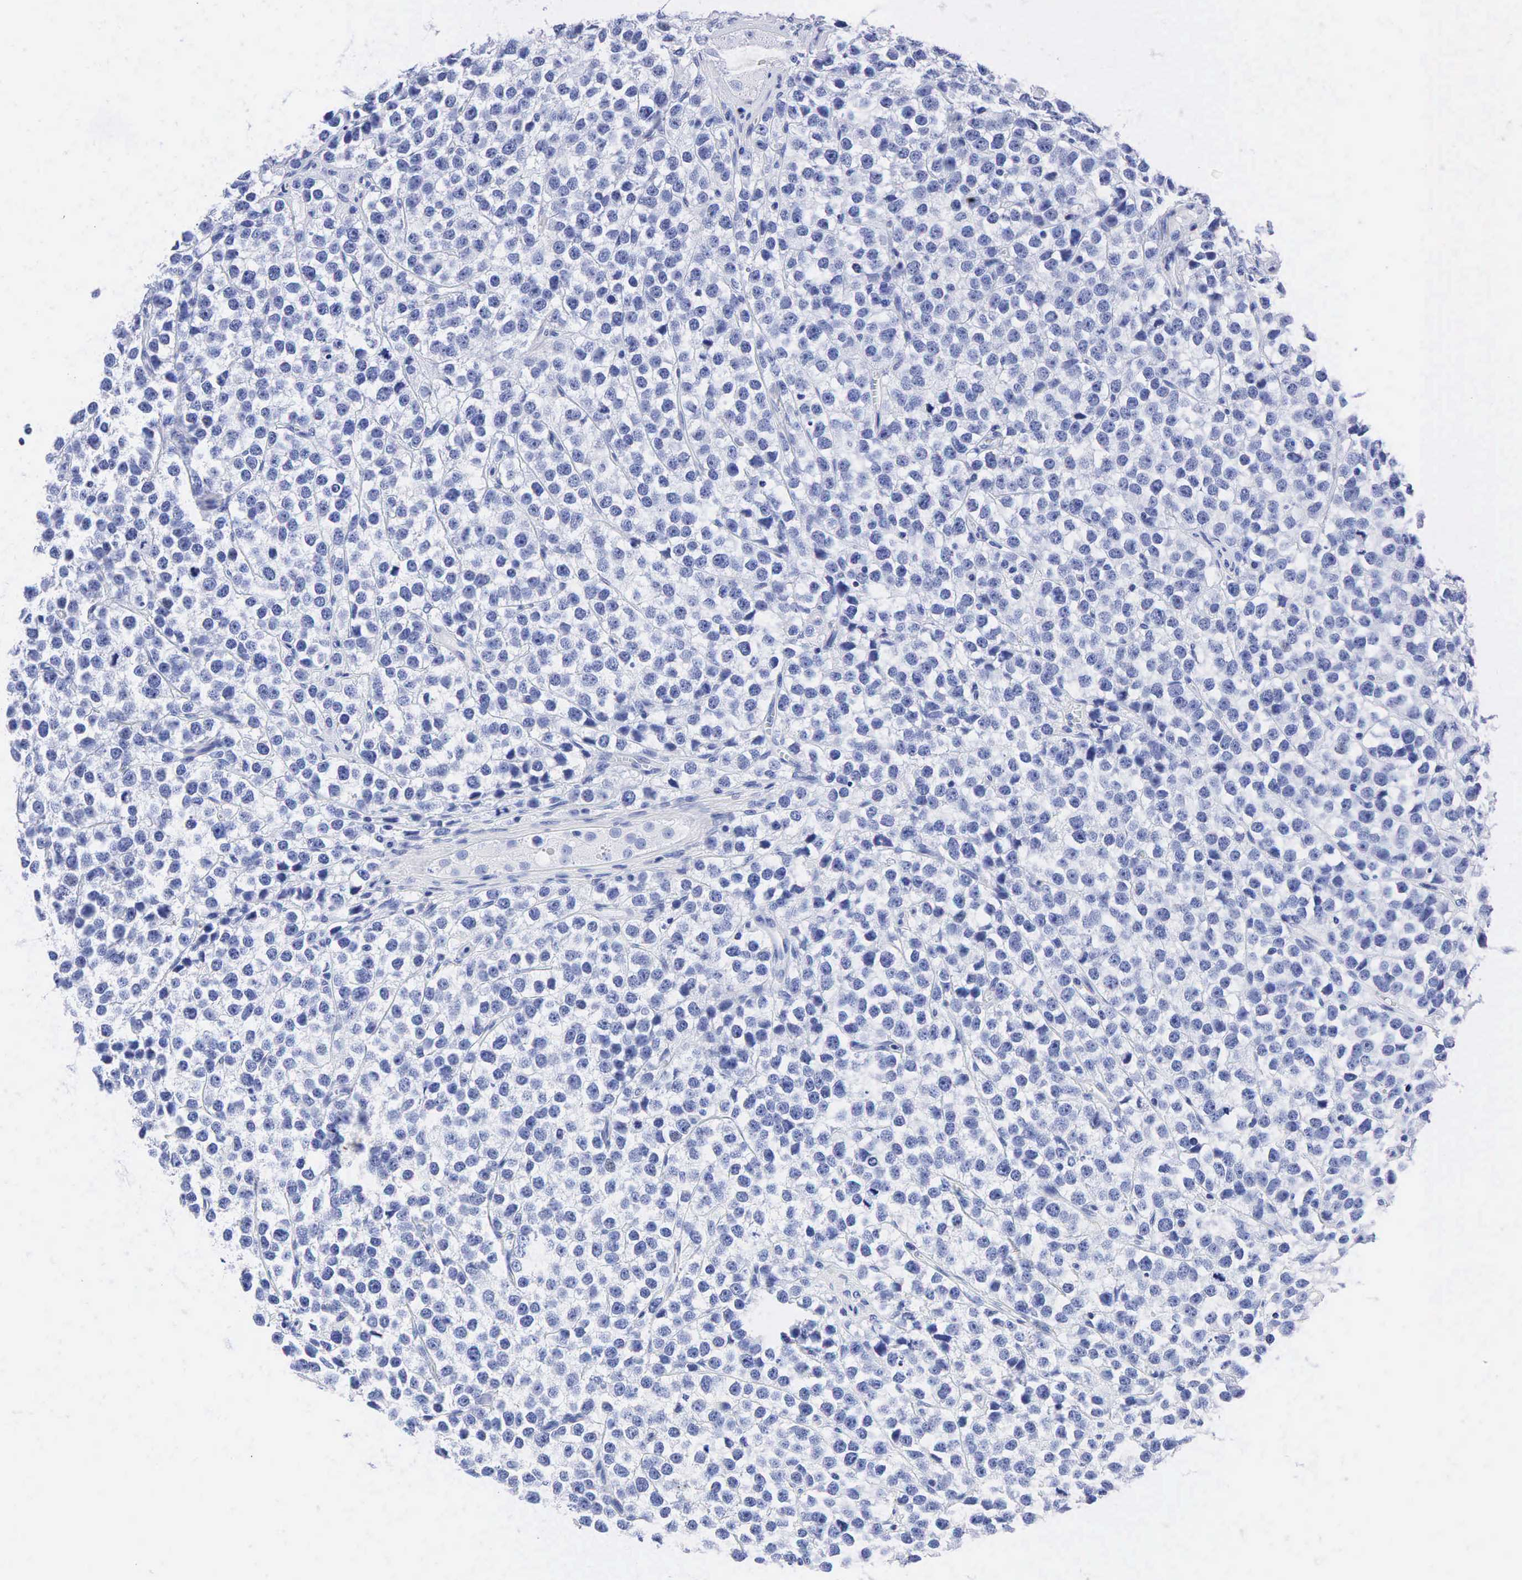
{"staining": {"intensity": "negative", "quantity": "none", "location": "none"}, "tissue": "testis cancer", "cell_type": "Tumor cells", "image_type": "cancer", "snomed": [{"axis": "morphology", "description": "Seminoma, NOS"}, {"axis": "topography", "description": "Testis"}], "caption": "High magnification brightfield microscopy of testis seminoma stained with DAB (brown) and counterstained with hematoxylin (blue): tumor cells show no significant expression.", "gene": "PTH", "patient": {"sex": "male", "age": 25}}